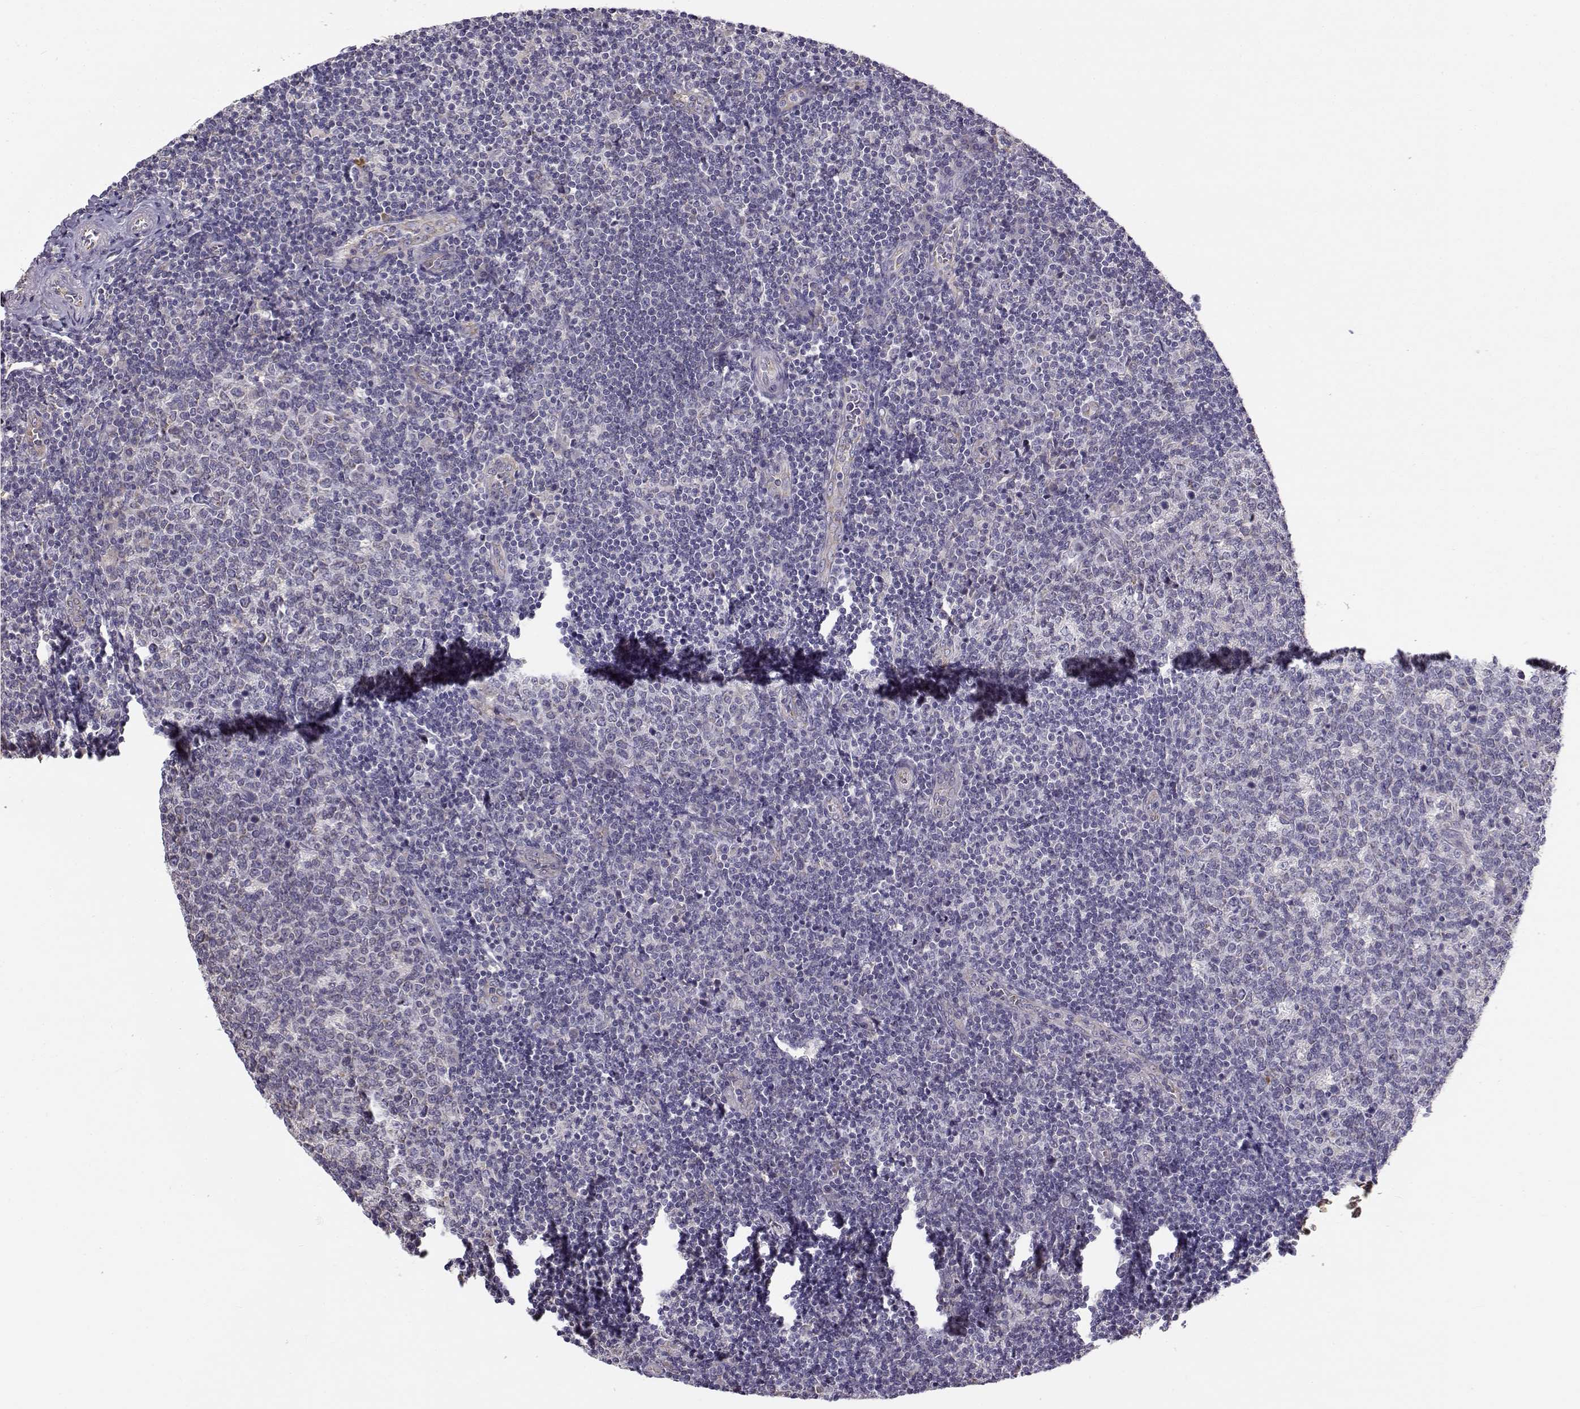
{"staining": {"intensity": "negative", "quantity": "none", "location": "none"}, "tissue": "tonsil", "cell_type": "Germinal center cells", "image_type": "normal", "snomed": [{"axis": "morphology", "description": "Normal tissue, NOS"}, {"axis": "topography", "description": "Tonsil"}], "caption": "IHC micrograph of normal tonsil: tonsil stained with DAB demonstrates no significant protein expression in germinal center cells. The staining was performed using DAB to visualize the protein expression in brown, while the nuclei were stained in blue with hematoxylin (Magnification: 20x).", "gene": "BEND6", "patient": {"sex": "female", "age": 13}}